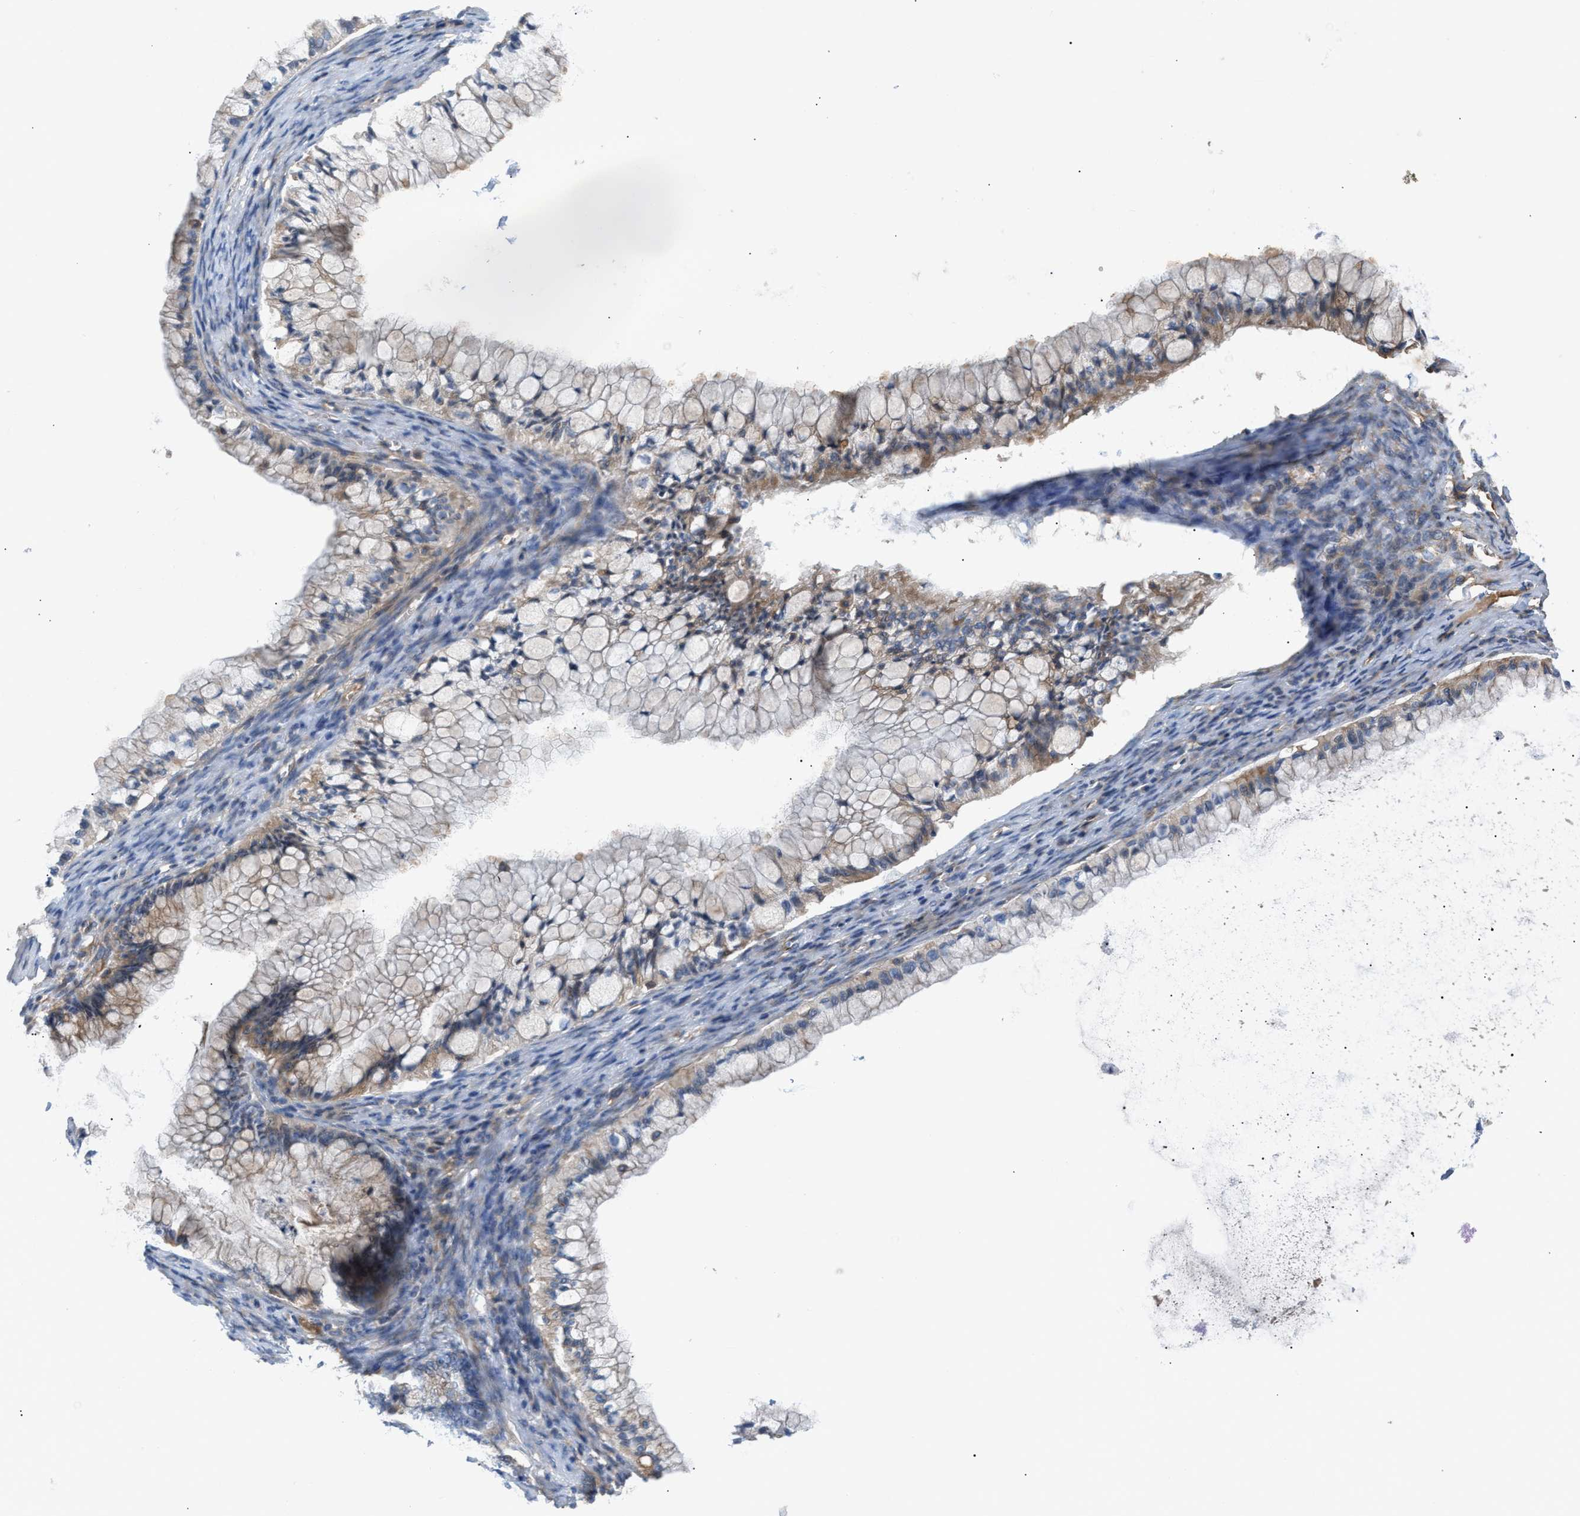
{"staining": {"intensity": "moderate", "quantity": "25%-75%", "location": "cytoplasmic/membranous"}, "tissue": "ovarian cancer", "cell_type": "Tumor cells", "image_type": "cancer", "snomed": [{"axis": "morphology", "description": "Cystadenocarcinoma, mucinous, NOS"}, {"axis": "topography", "description": "Ovary"}], "caption": "A photomicrograph showing moderate cytoplasmic/membranous expression in approximately 25%-75% of tumor cells in mucinous cystadenocarcinoma (ovarian), as visualized by brown immunohistochemical staining.", "gene": "TFPI", "patient": {"sex": "female", "age": 57}}